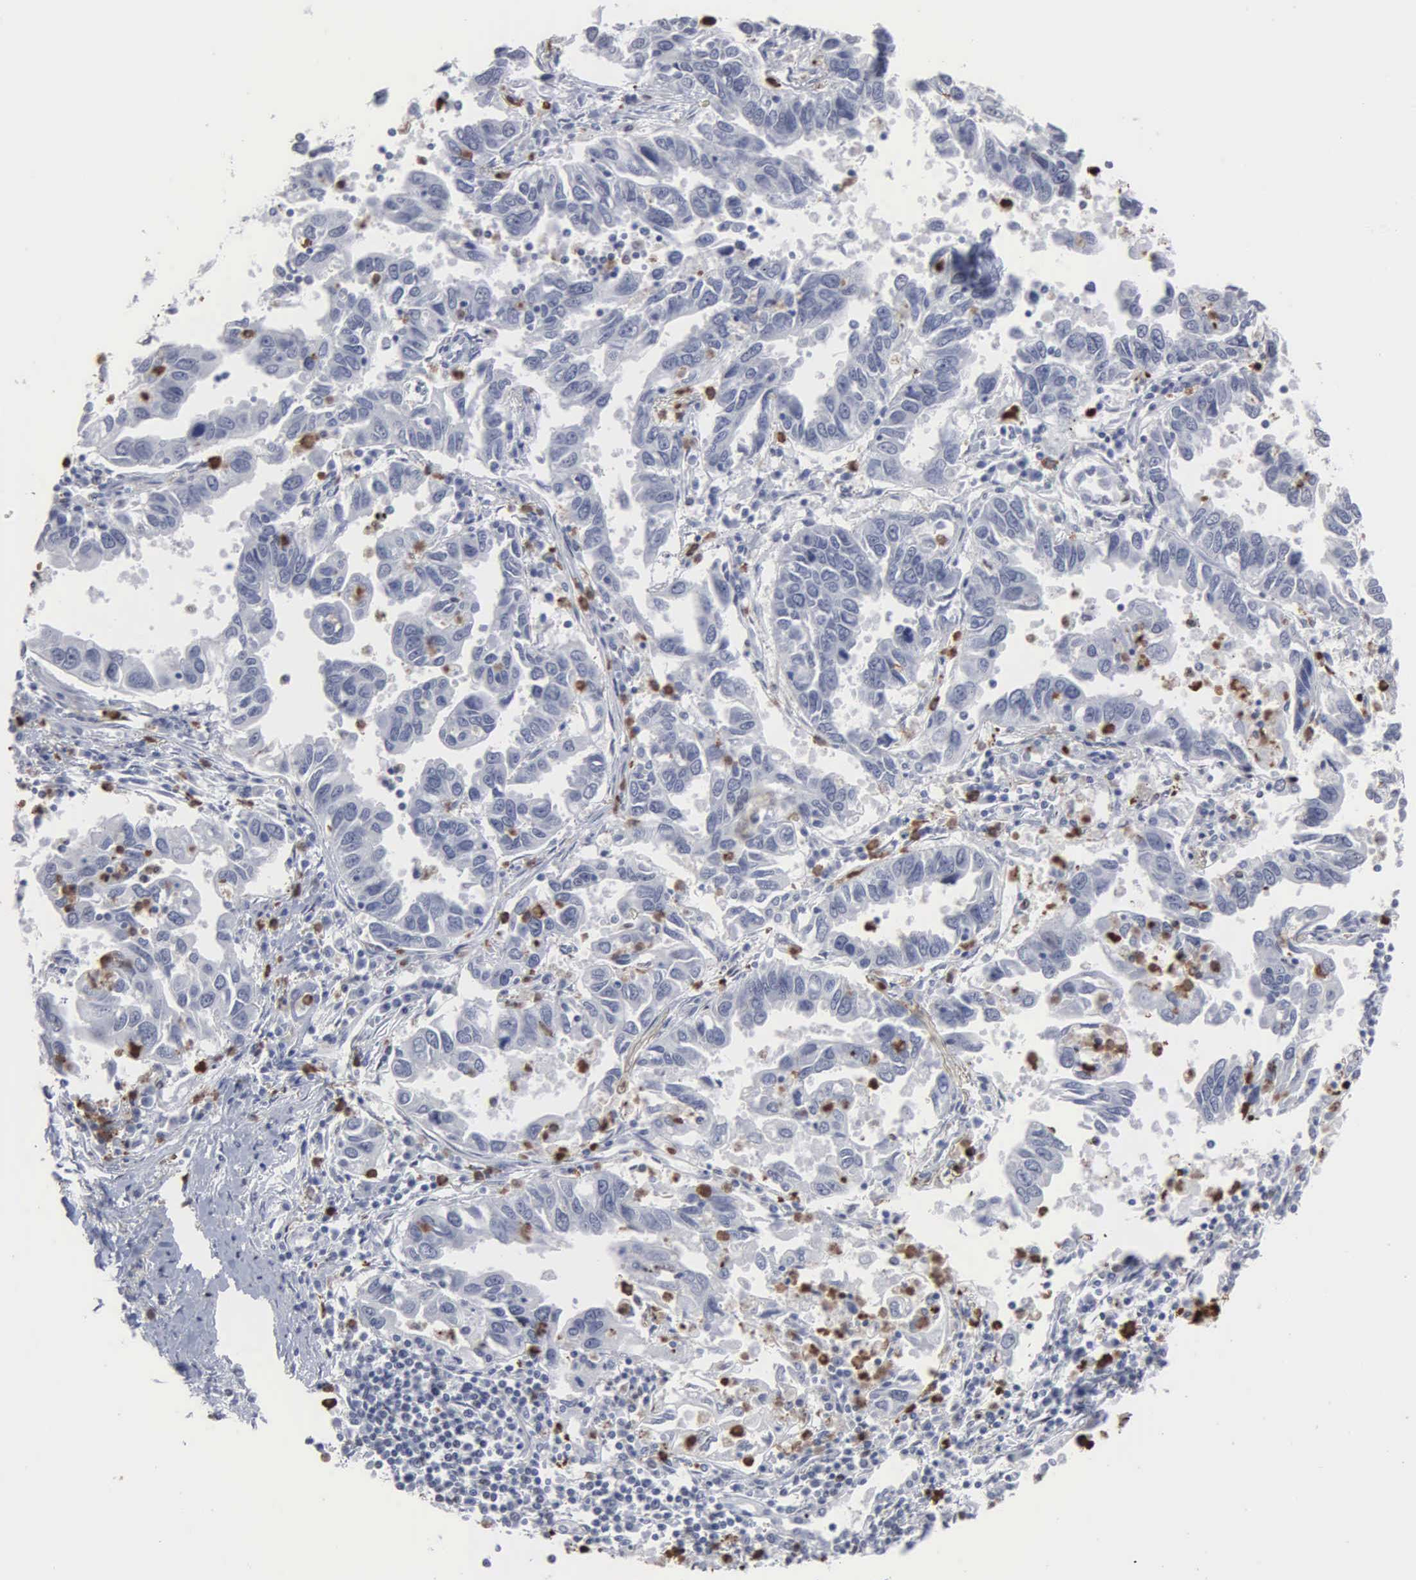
{"staining": {"intensity": "negative", "quantity": "none", "location": "none"}, "tissue": "lung cancer", "cell_type": "Tumor cells", "image_type": "cancer", "snomed": [{"axis": "morphology", "description": "Adenocarcinoma, NOS"}, {"axis": "topography", "description": "Lung"}], "caption": "High power microscopy photomicrograph of an immunohistochemistry histopathology image of lung cancer (adenocarcinoma), revealing no significant positivity in tumor cells.", "gene": "SPIN3", "patient": {"sex": "male", "age": 48}}